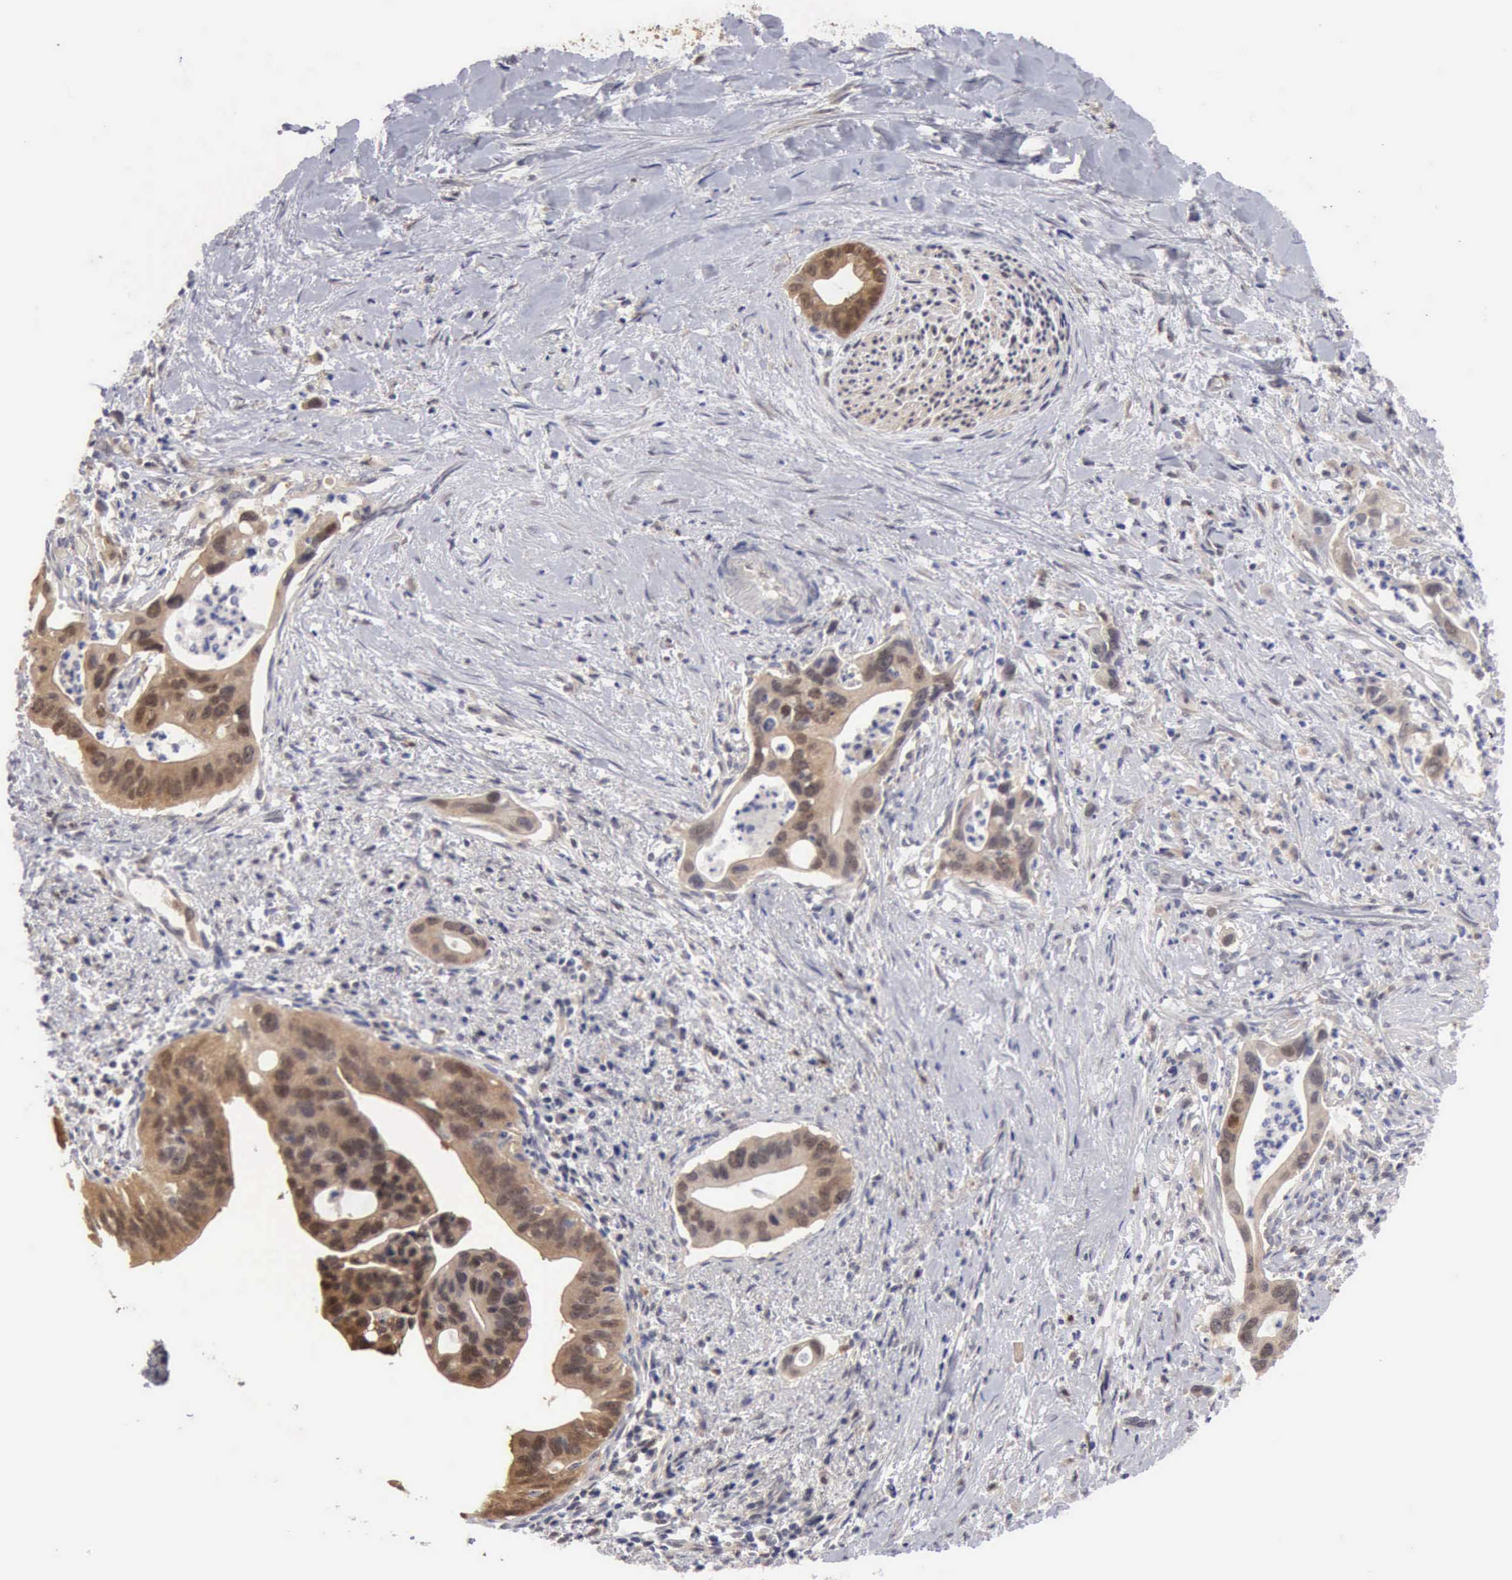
{"staining": {"intensity": "weak", "quantity": ">75%", "location": "cytoplasmic/membranous"}, "tissue": "liver cancer", "cell_type": "Tumor cells", "image_type": "cancer", "snomed": [{"axis": "morphology", "description": "Cholangiocarcinoma"}, {"axis": "topography", "description": "Liver"}], "caption": "This is an image of immunohistochemistry staining of liver cholangiocarcinoma, which shows weak positivity in the cytoplasmic/membranous of tumor cells.", "gene": "PTGR2", "patient": {"sex": "female", "age": 65}}